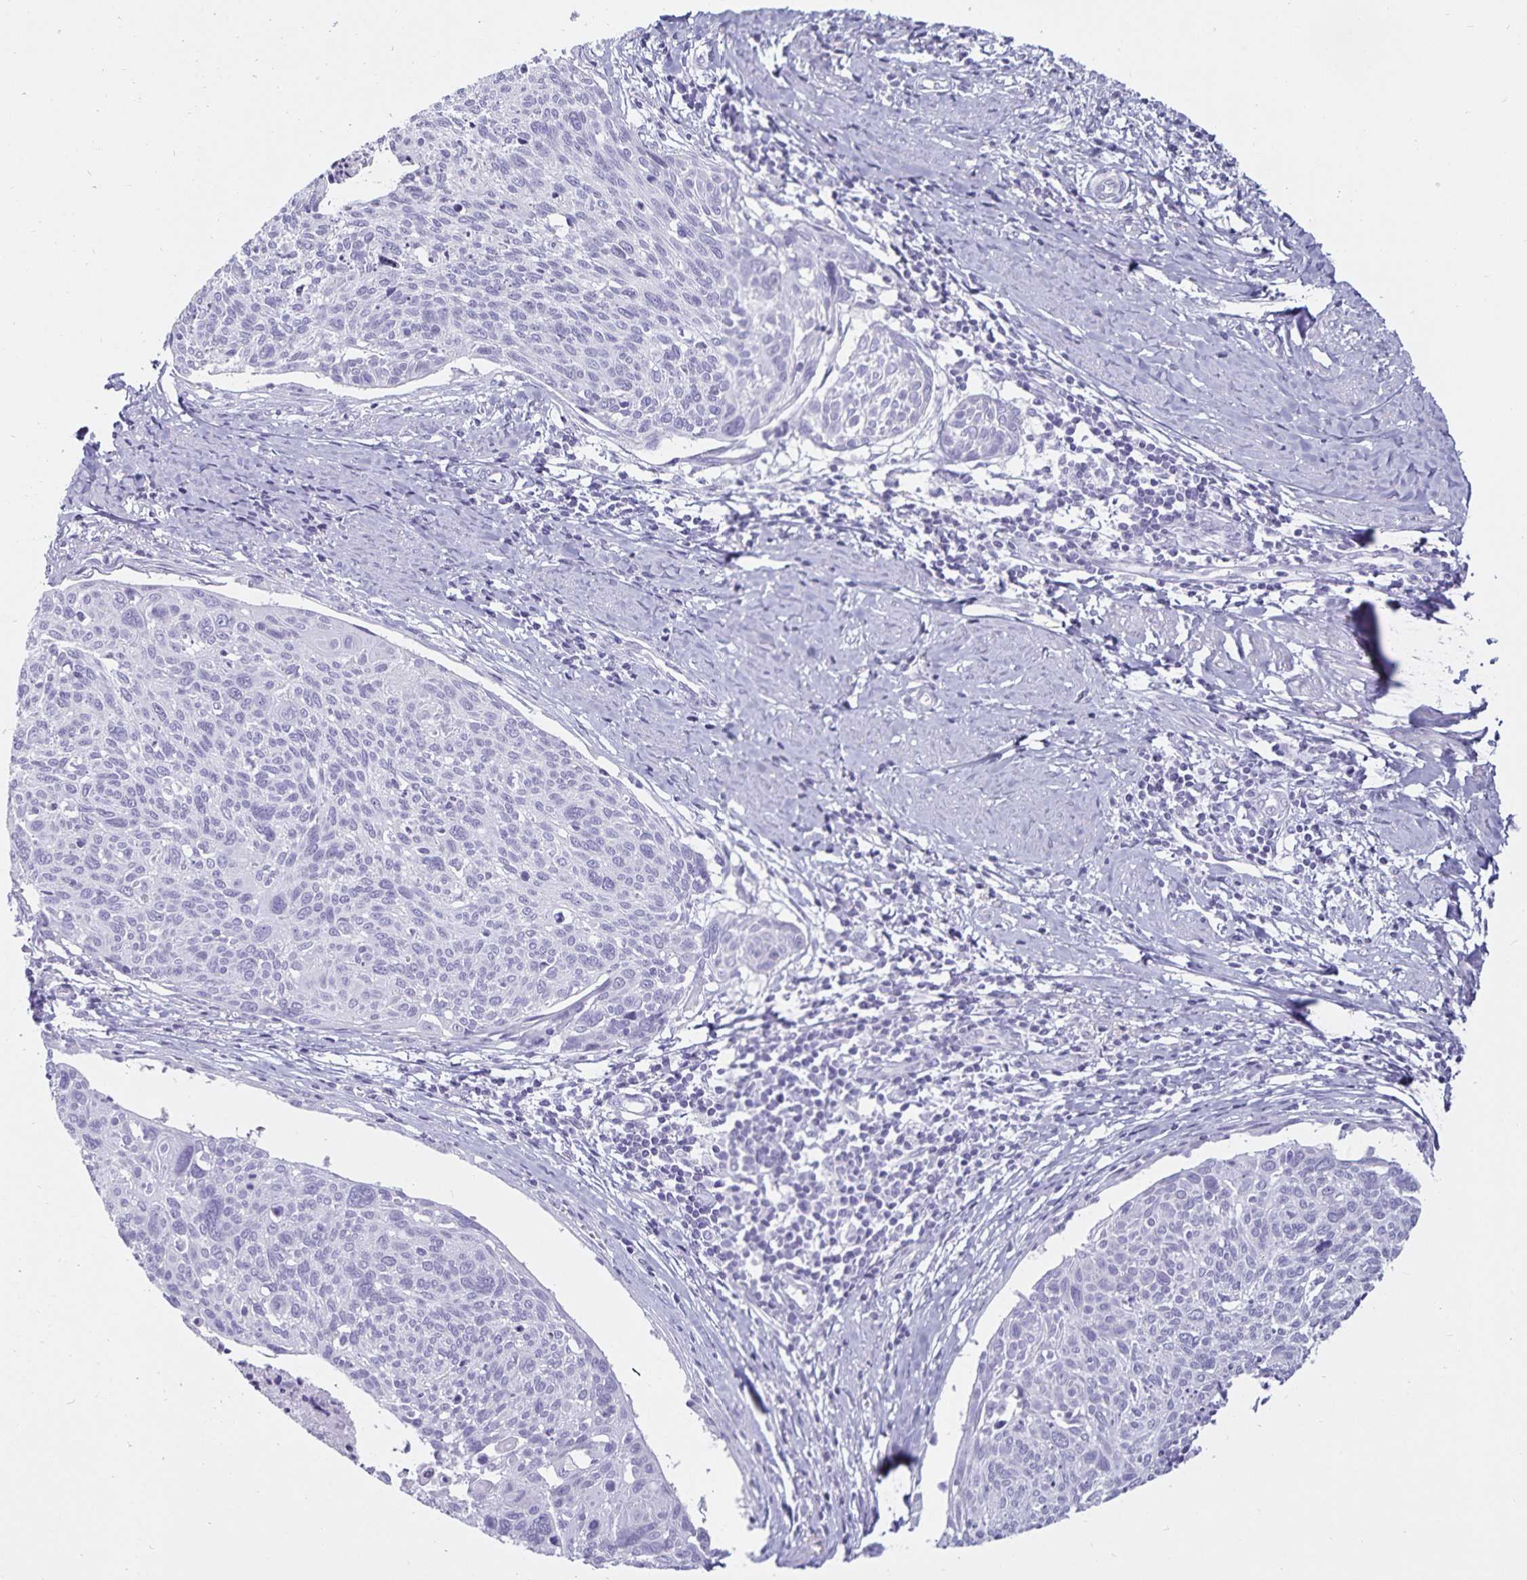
{"staining": {"intensity": "negative", "quantity": "none", "location": "none"}, "tissue": "cervical cancer", "cell_type": "Tumor cells", "image_type": "cancer", "snomed": [{"axis": "morphology", "description": "Squamous cell carcinoma, NOS"}, {"axis": "topography", "description": "Cervix"}], "caption": "The image reveals no staining of tumor cells in cervical squamous cell carcinoma.", "gene": "DEFA6", "patient": {"sex": "female", "age": 49}}